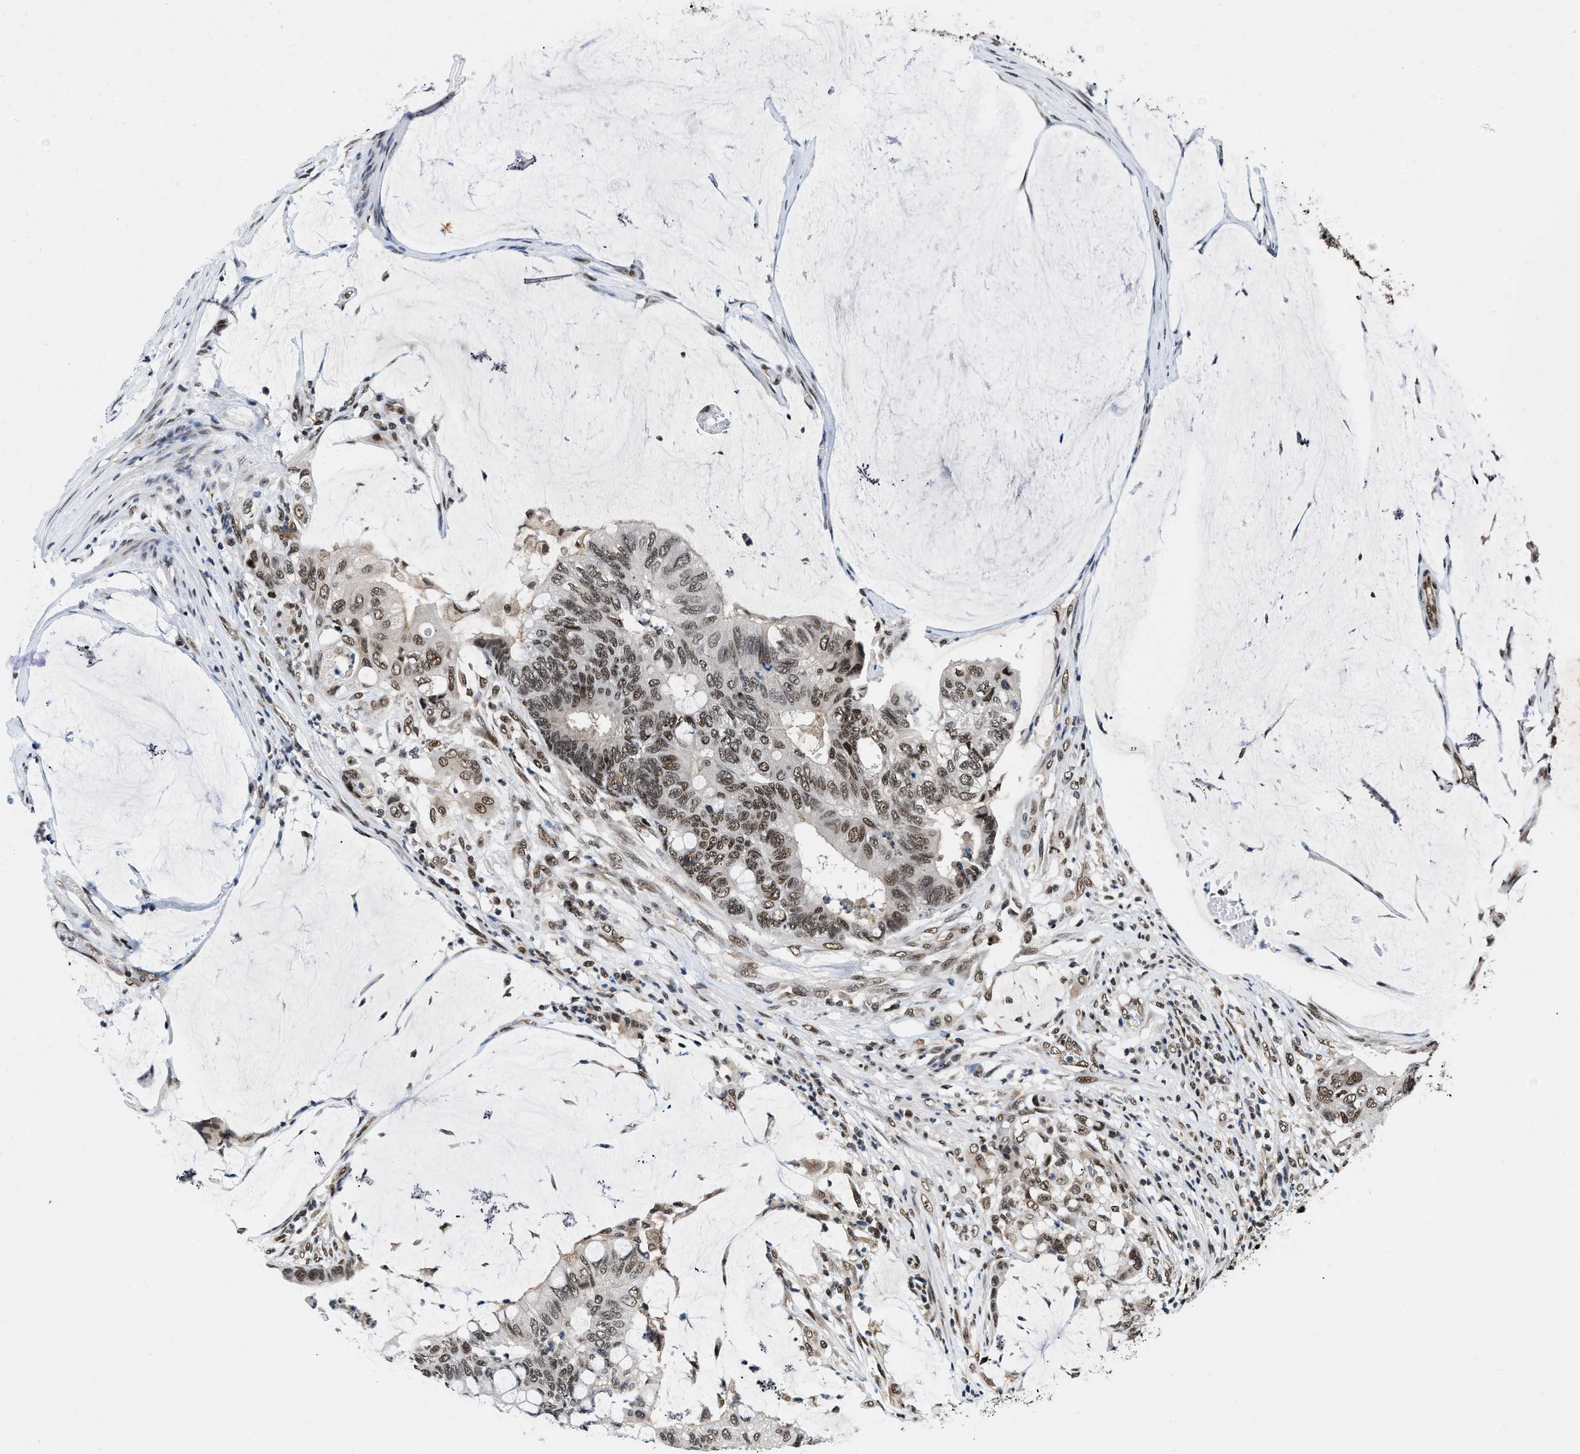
{"staining": {"intensity": "strong", "quantity": ">75%", "location": "nuclear"}, "tissue": "colorectal cancer", "cell_type": "Tumor cells", "image_type": "cancer", "snomed": [{"axis": "morphology", "description": "Normal tissue, NOS"}, {"axis": "morphology", "description": "Adenocarcinoma, NOS"}, {"axis": "topography", "description": "Rectum"}], "caption": "The histopathology image displays a brown stain indicating the presence of a protein in the nuclear of tumor cells in adenocarcinoma (colorectal).", "gene": "SAFB", "patient": {"sex": "male", "age": 92}}